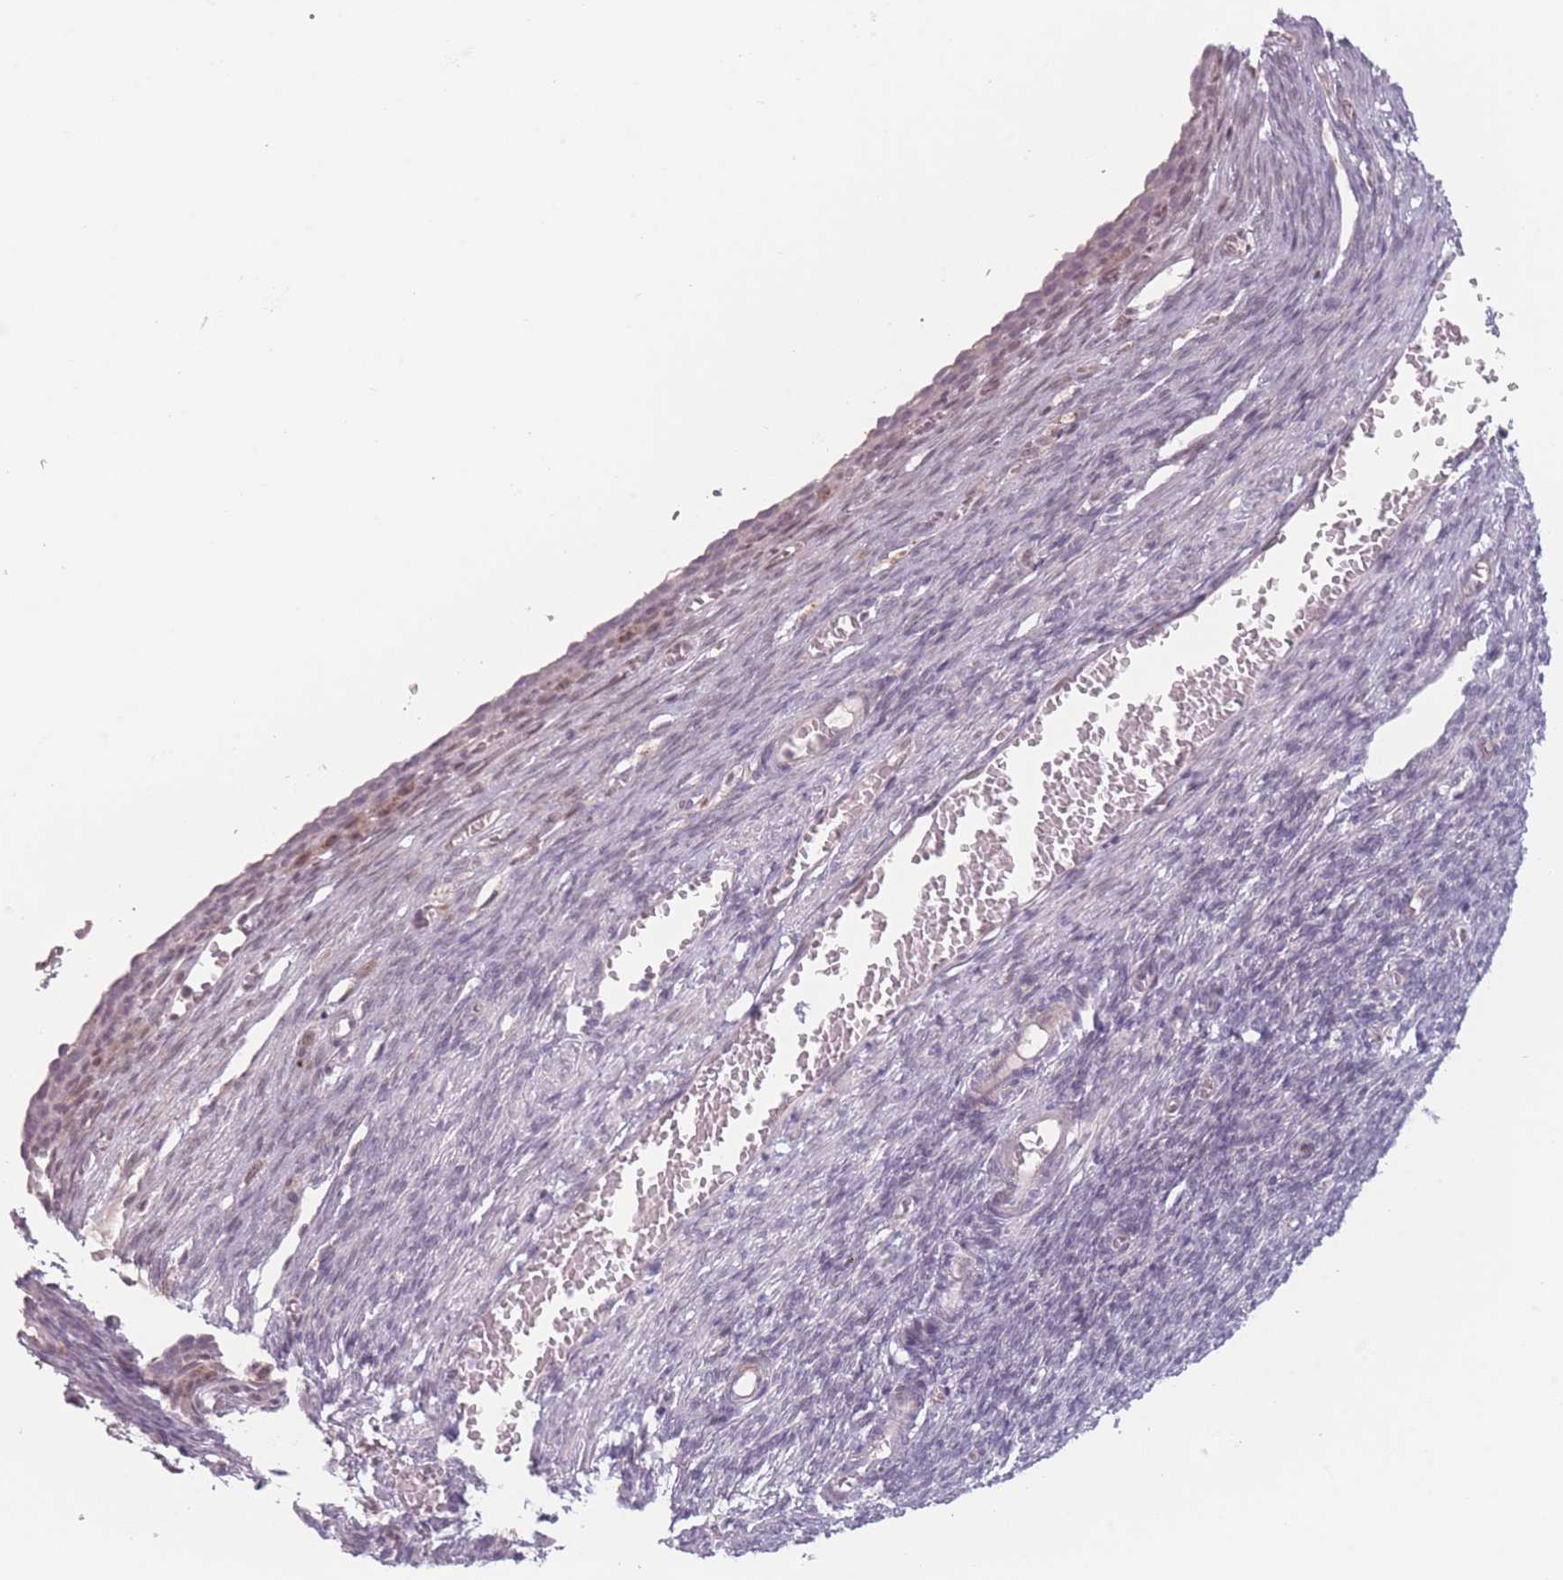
{"staining": {"intensity": "negative", "quantity": "none", "location": "none"}, "tissue": "ovary", "cell_type": "Follicle cells", "image_type": "normal", "snomed": [{"axis": "morphology", "description": "Normal tissue, NOS"}, {"axis": "topography", "description": "Ovary"}], "caption": "This is a image of immunohistochemistry staining of benign ovary, which shows no positivity in follicle cells.", "gene": "OR10C1", "patient": {"sex": "female", "age": 27}}